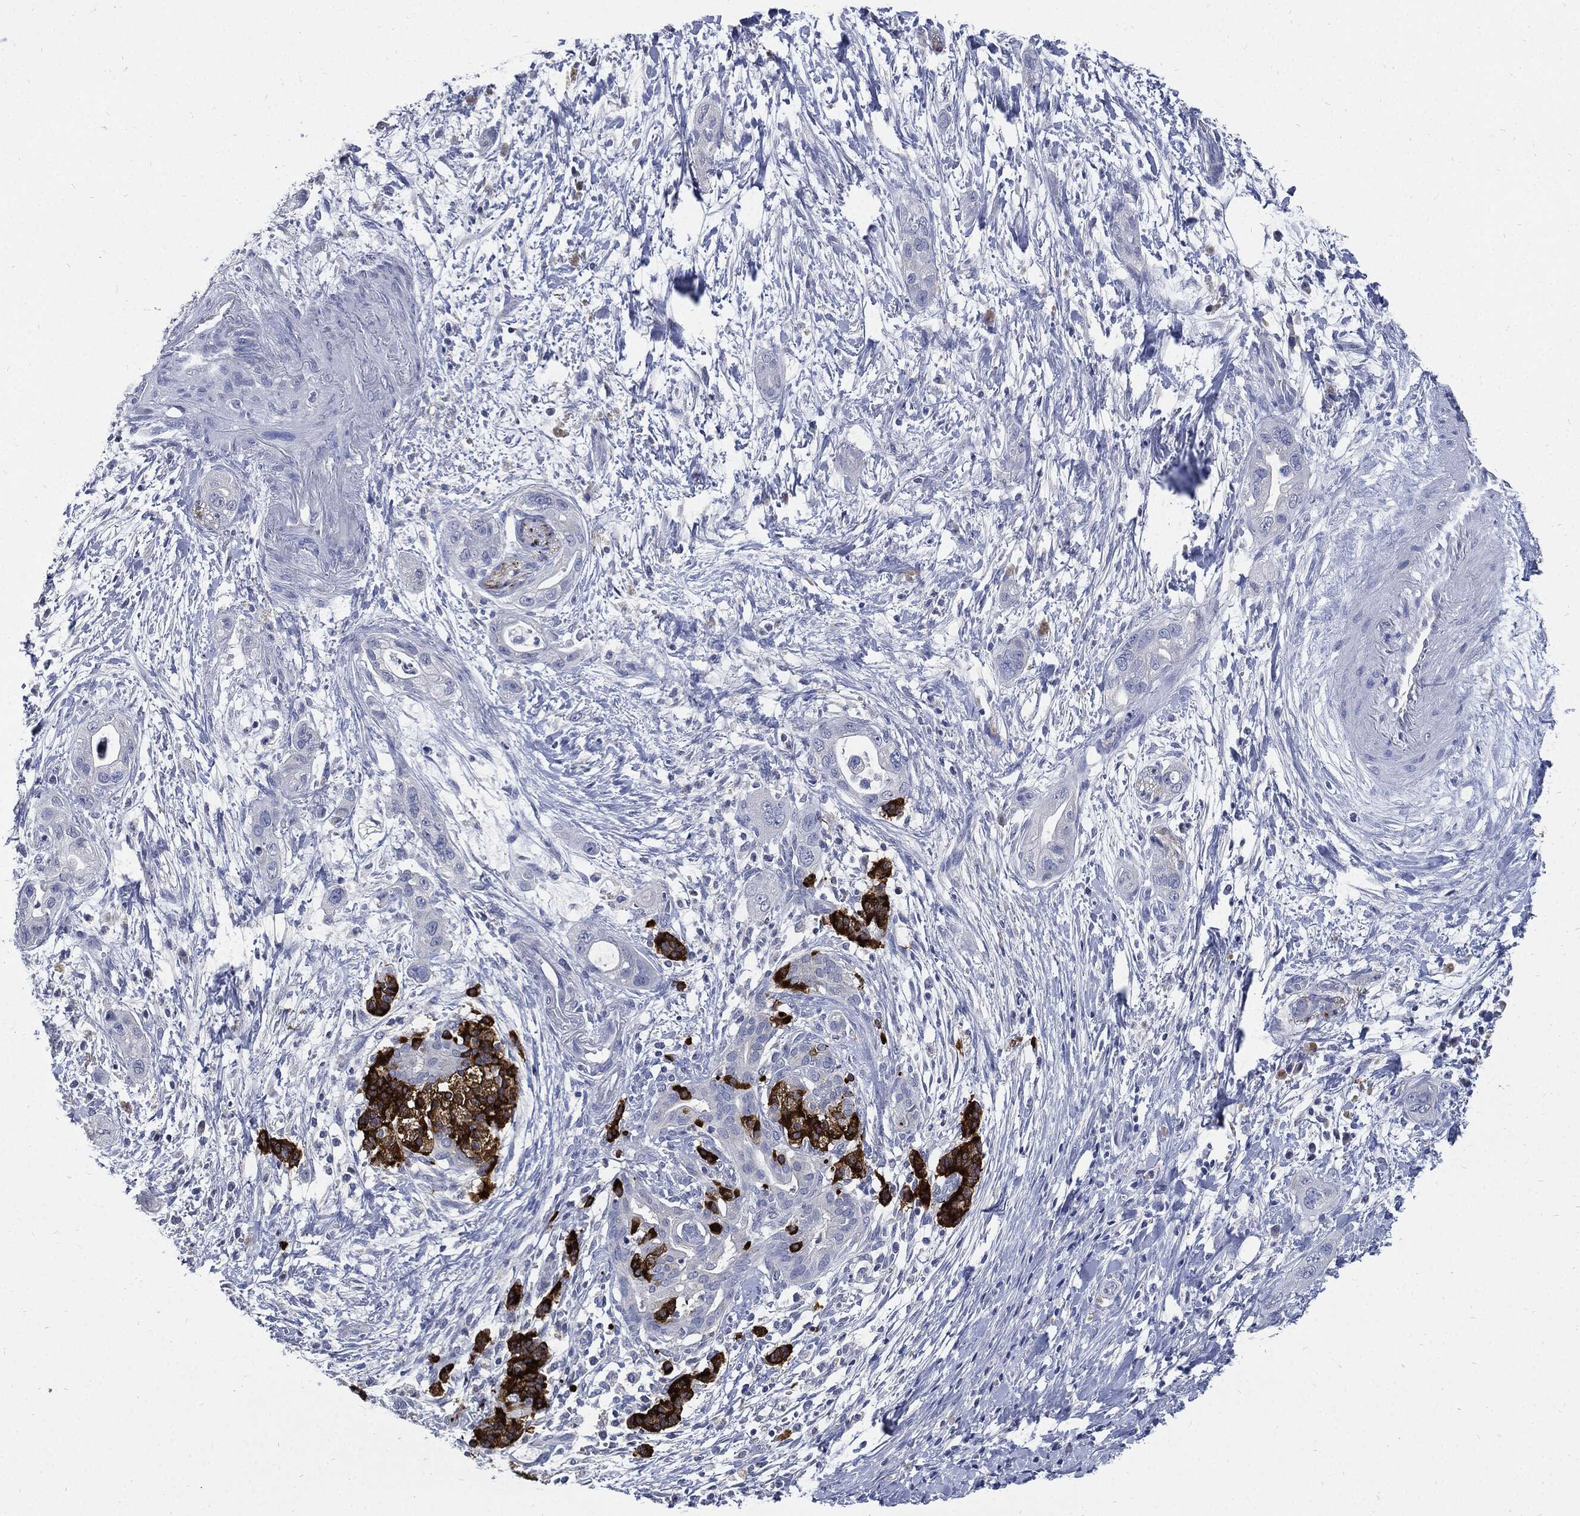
{"staining": {"intensity": "negative", "quantity": "none", "location": "none"}, "tissue": "pancreatic cancer", "cell_type": "Tumor cells", "image_type": "cancer", "snomed": [{"axis": "morphology", "description": "Adenocarcinoma, NOS"}, {"axis": "topography", "description": "Pancreas"}], "caption": "The micrograph demonstrates no staining of tumor cells in pancreatic adenocarcinoma.", "gene": "CPE", "patient": {"sex": "male", "age": 44}}